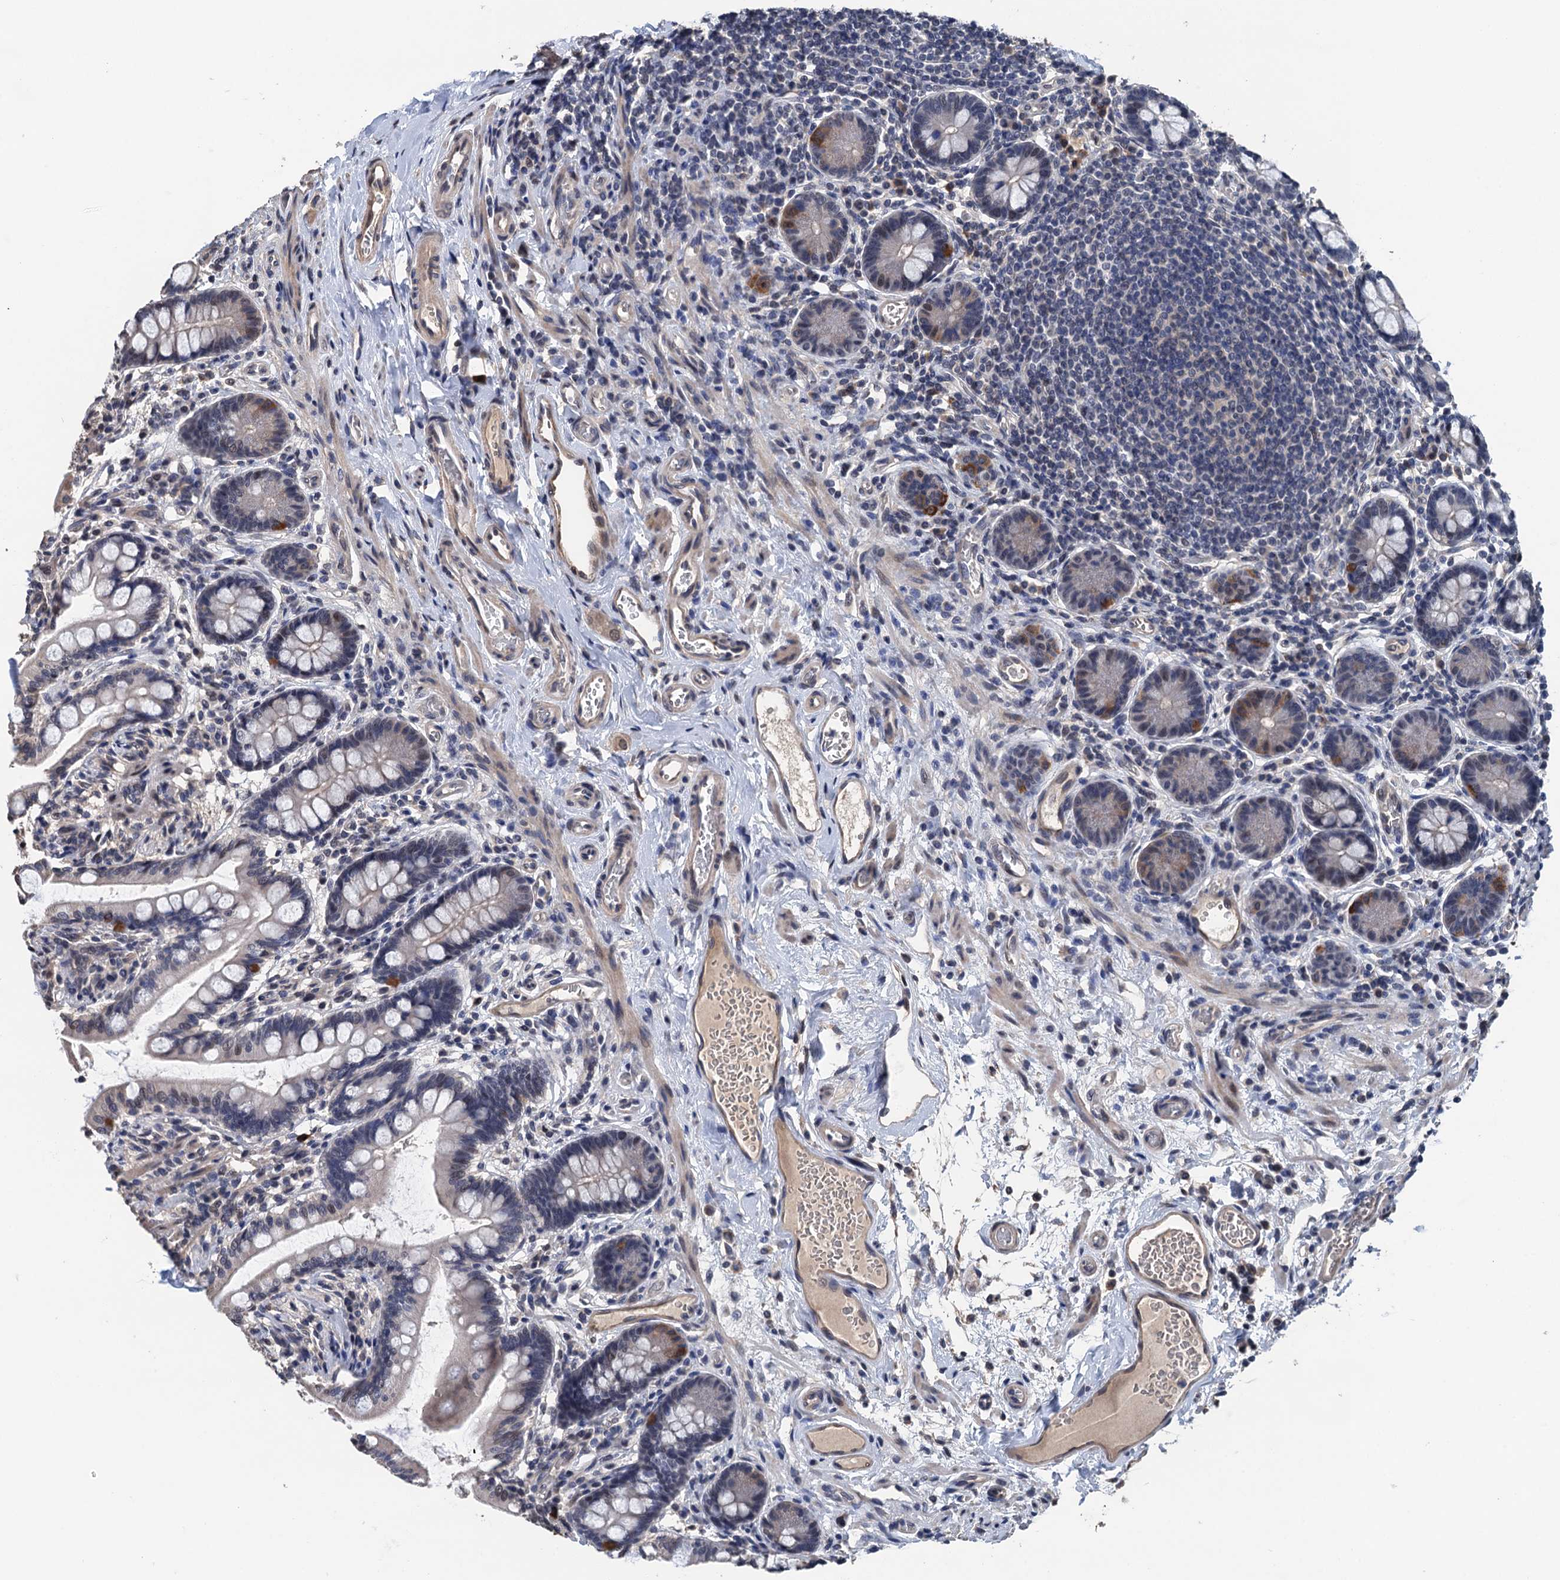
{"staining": {"intensity": "weak", "quantity": "<25%", "location": "cytoplasmic/membranous"}, "tissue": "small intestine", "cell_type": "Glandular cells", "image_type": "normal", "snomed": [{"axis": "morphology", "description": "Normal tissue, NOS"}, {"axis": "topography", "description": "Small intestine"}], "caption": "Immunohistochemistry (IHC) of unremarkable human small intestine exhibits no positivity in glandular cells.", "gene": "ART5", "patient": {"sex": "male", "age": 52}}